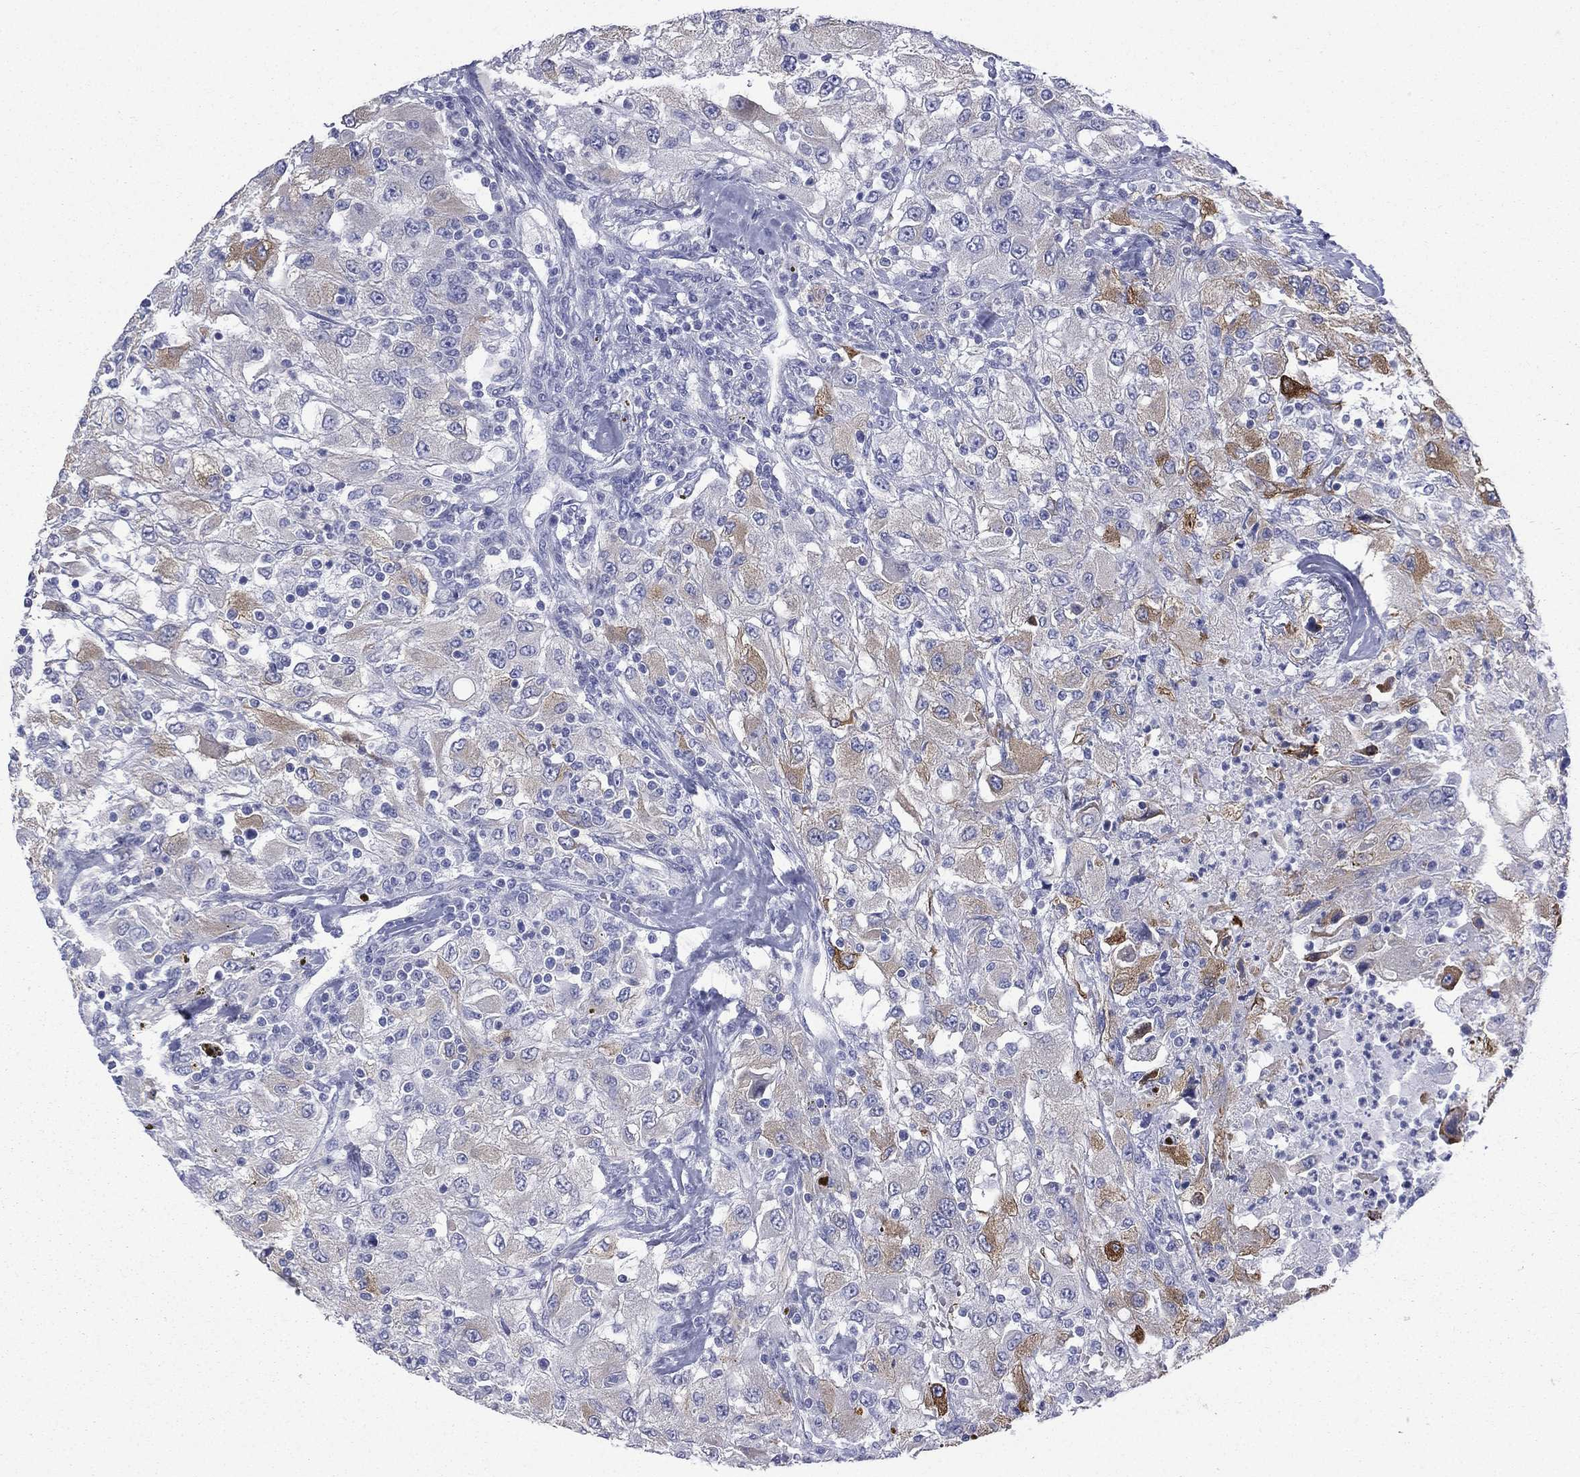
{"staining": {"intensity": "strong", "quantity": "<25%", "location": "cytoplasmic/membranous"}, "tissue": "renal cancer", "cell_type": "Tumor cells", "image_type": "cancer", "snomed": [{"axis": "morphology", "description": "Adenocarcinoma, NOS"}, {"axis": "topography", "description": "Kidney"}], "caption": "Immunohistochemical staining of renal adenocarcinoma reveals strong cytoplasmic/membranous protein expression in approximately <25% of tumor cells. (Brightfield microscopy of DAB IHC at high magnification).", "gene": "CES2", "patient": {"sex": "female", "age": 67}}